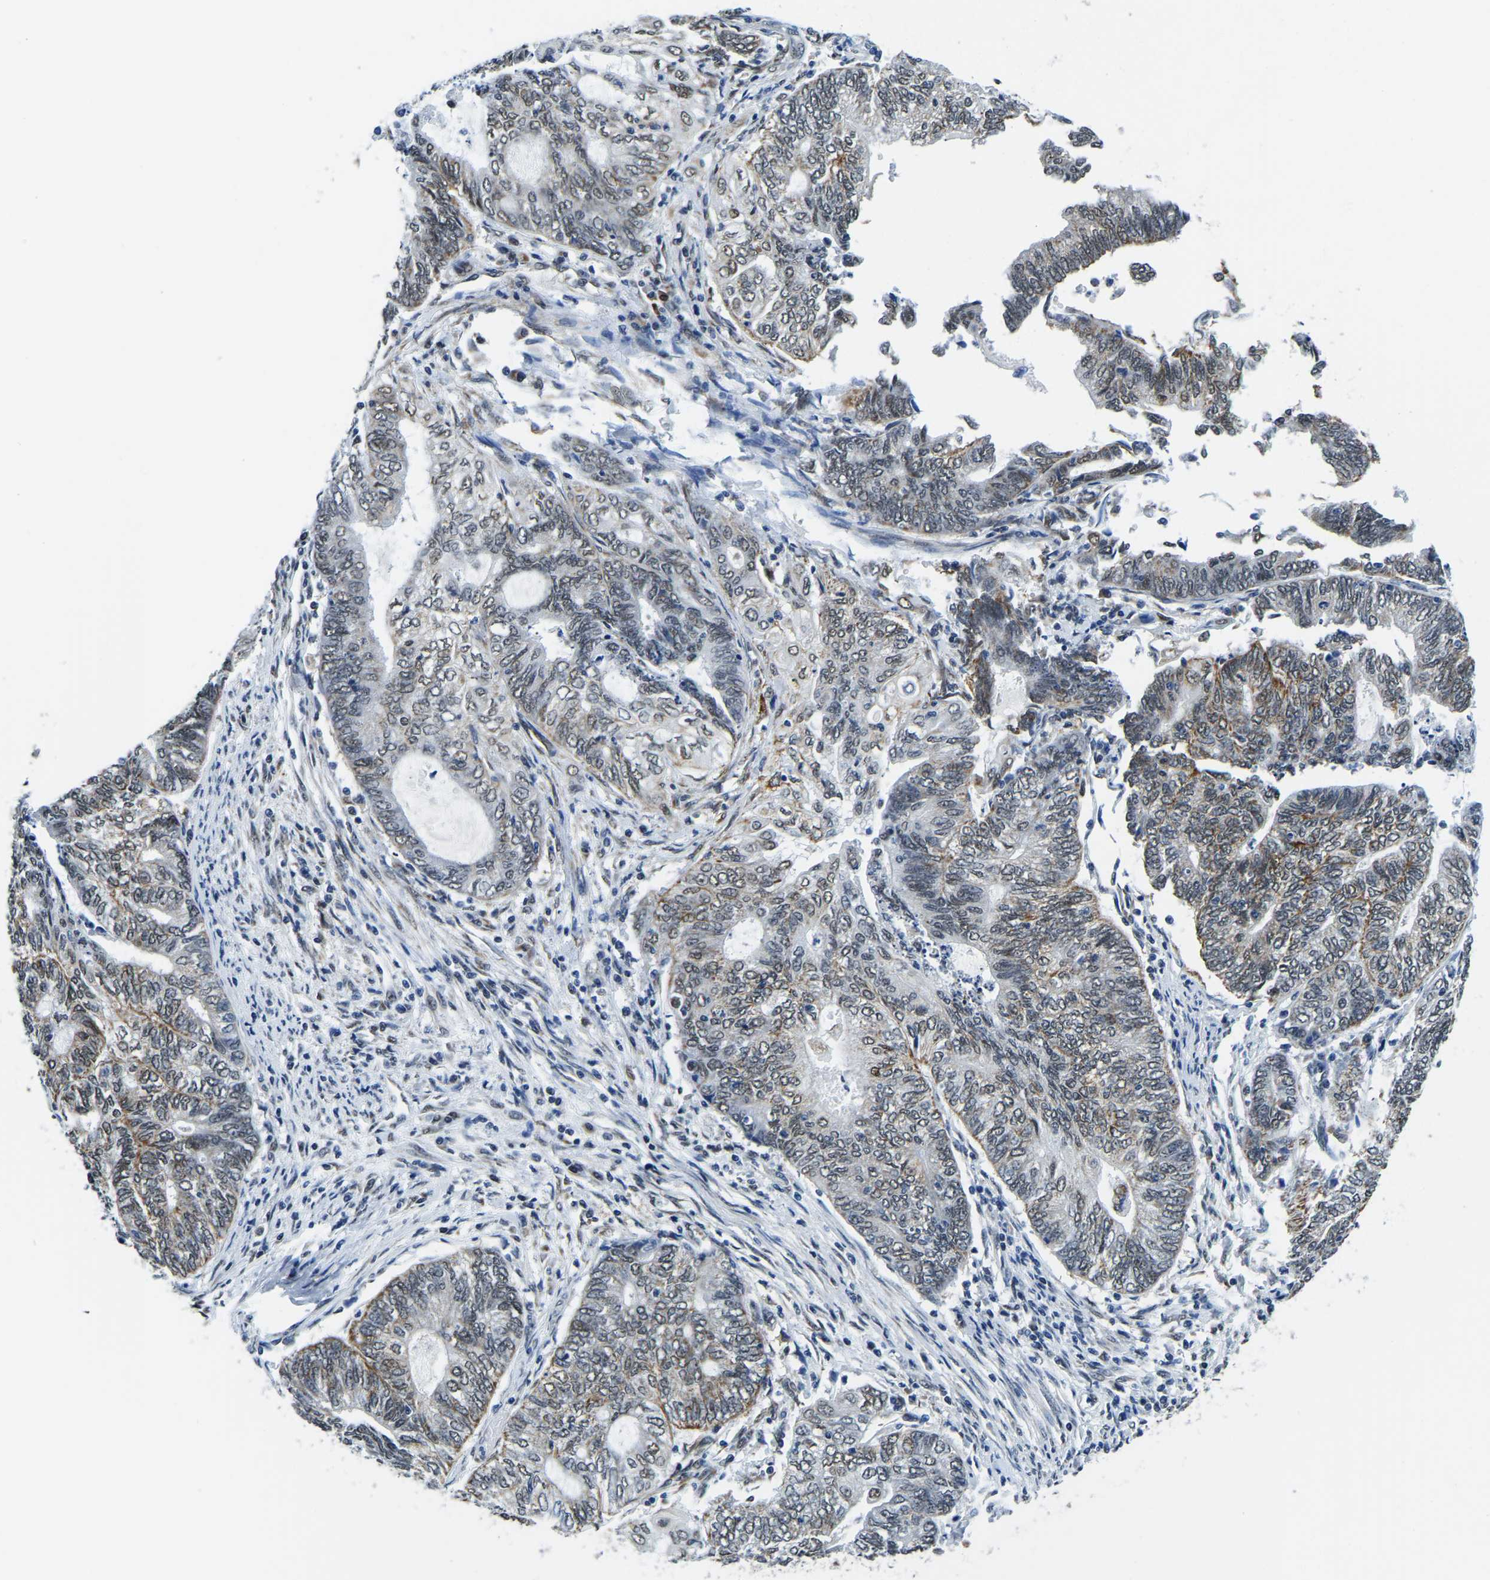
{"staining": {"intensity": "weak", "quantity": ">75%", "location": "cytoplasmic/membranous,nuclear"}, "tissue": "endometrial cancer", "cell_type": "Tumor cells", "image_type": "cancer", "snomed": [{"axis": "morphology", "description": "Adenocarcinoma, NOS"}, {"axis": "topography", "description": "Uterus"}, {"axis": "topography", "description": "Endometrium"}], "caption": "Immunohistochemical staining of human adenocarcinoma (endometrial) displays weak cytoplasmic/membranous and nuclear protein positivity in about >75% of tumor cells. (Stains: DAB (3,3'-diaminobenzidine) in brown, nuclei in blue, Microscopy: brightfield microscopy at high magnification).", "gene": "BNIP3L", "patient": {"sex": "female", "age": 70}}